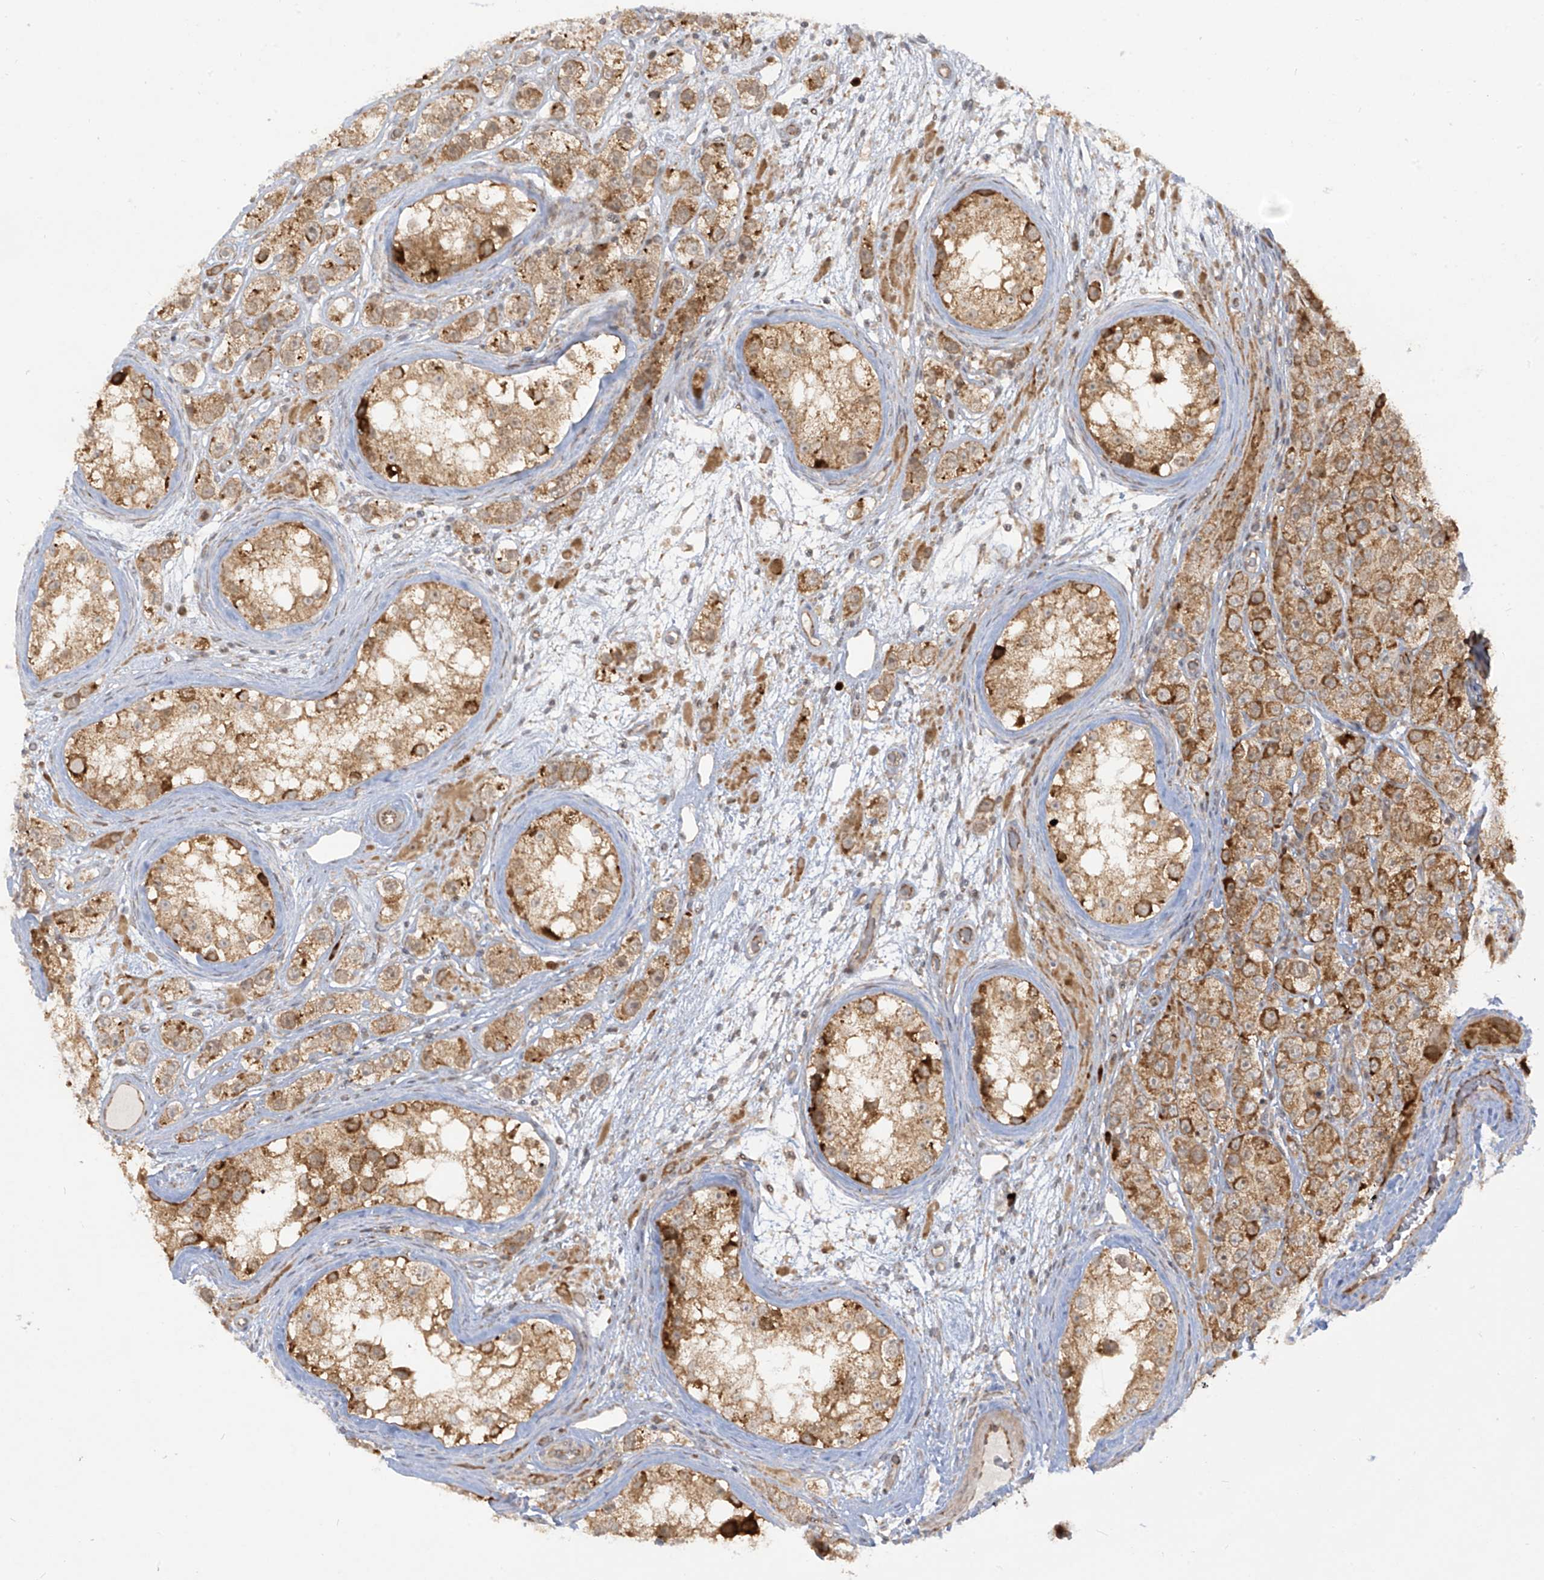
{"staining": {"intensity": "moderate", "quantity": ">75%", "location": "cytoplasmic/membranous"}, "tissue": "testis cancer", "cell_type": "Tumor cells", "image_type": "cancer", "snomed": [{"axis": "morphology", "description": "Seminoma, NOS"}, {"axis": "topography", "description": "Testis"}], "caption": "Testis cancer (seminoma) tissue reveals moderate cytoplasmic/membranous staining in about >75% of tumor cells, visualized by immunohistochemistry.", "gene": "TRIM67", "patient": {"sex": "male", "age": 28}}